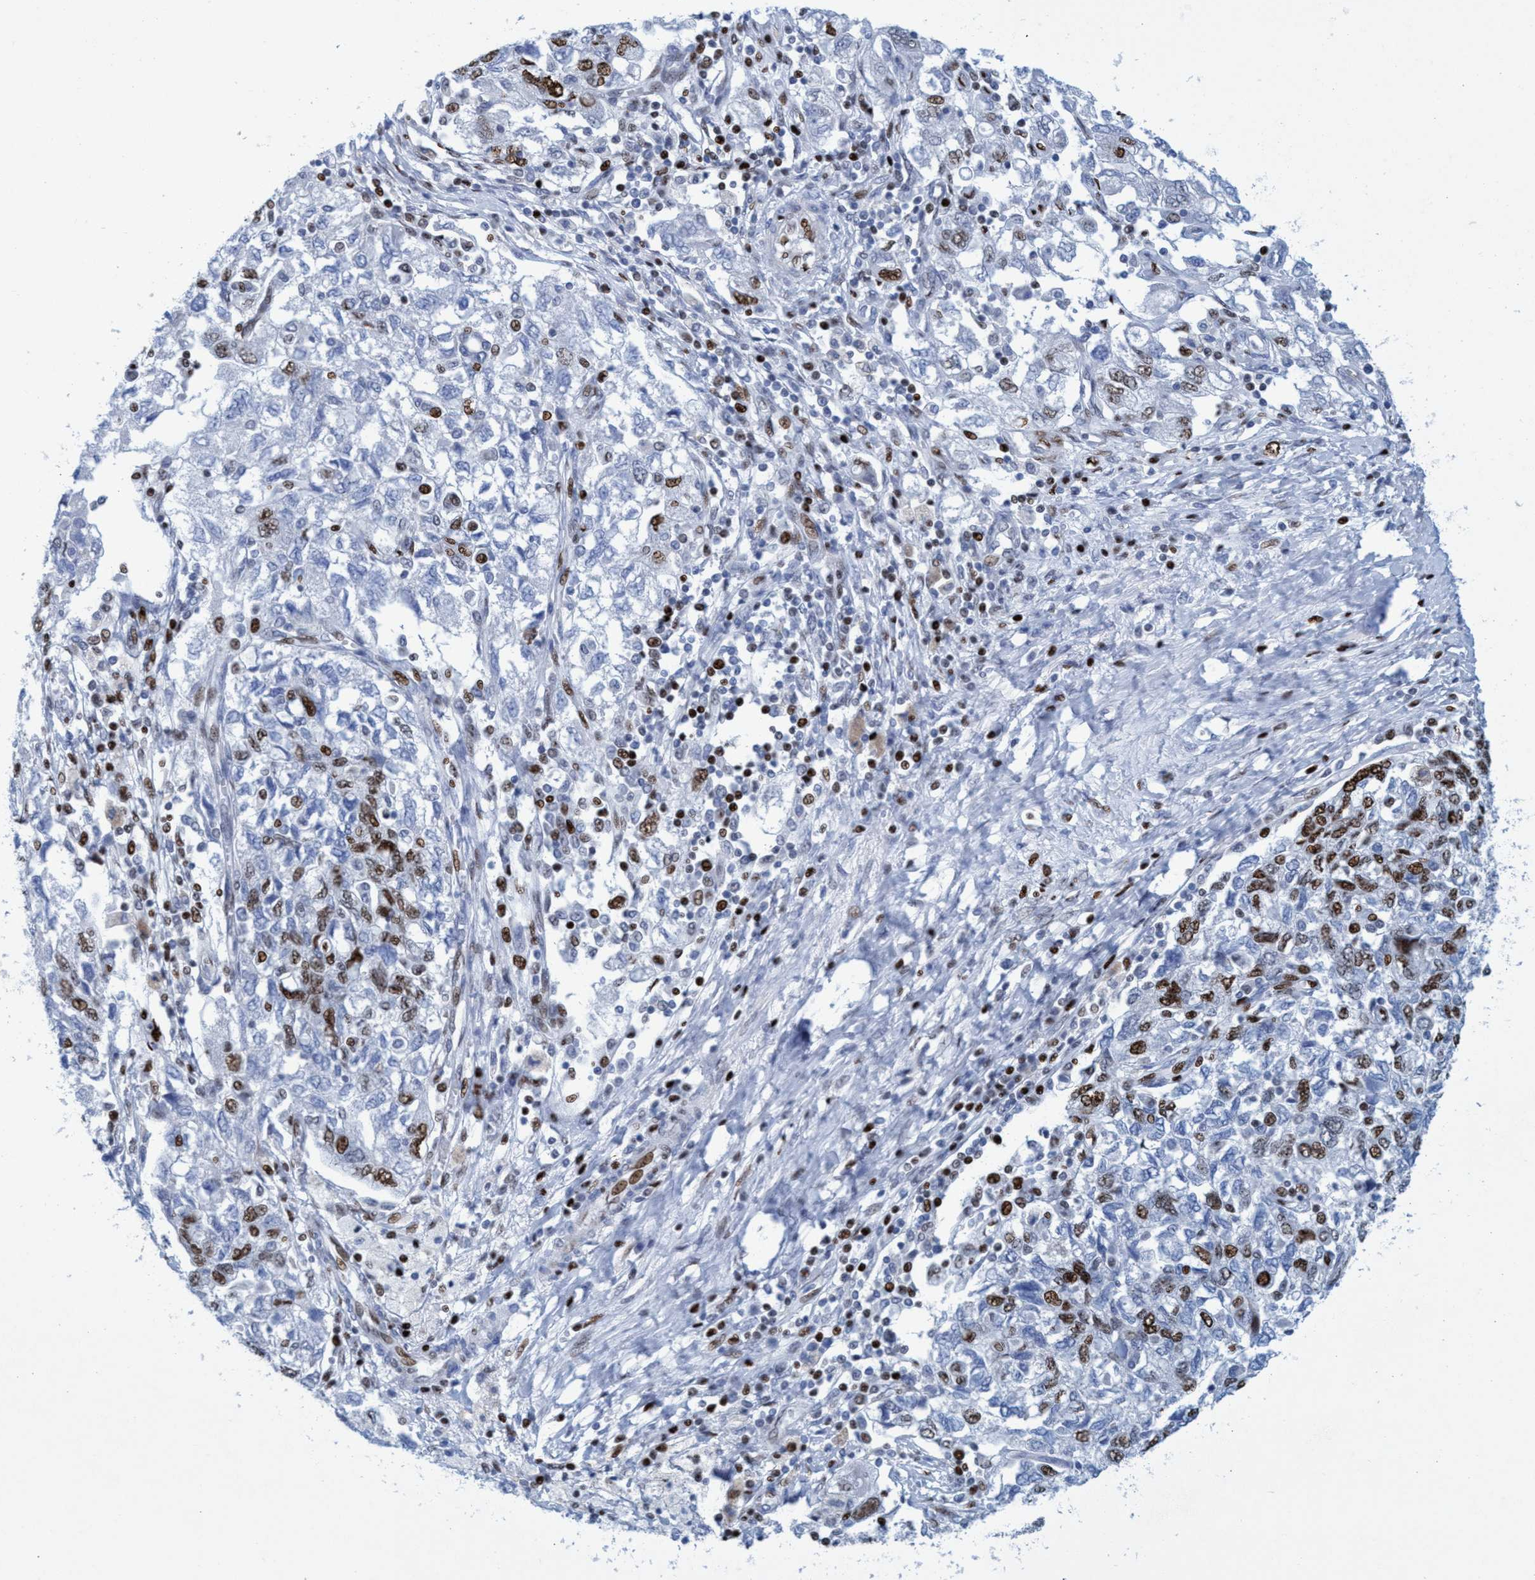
{"staining": {"intensity": "moderate", "quantity": "25%-75%", "location": "nuclear"}, "tissue": "ovarian cancer", "cell_type": "Tumor cells", "image_type": "cancer", "snomed": [{"axis": "morphology", "description": "Carcinoma, NOS"}, {"axis": "morphology", "description": "Cystadenocarcinoma, serous, NOS"}, {"axis": "topography", "description": "Ovary"}], "caption": "Human serous cystadenocarcinoma (ovarian) stained with a protein marker shows moderate staining in tumor cells.", "gene": "R3HCC1", "patient": {"sex": "female", "age": 69}}